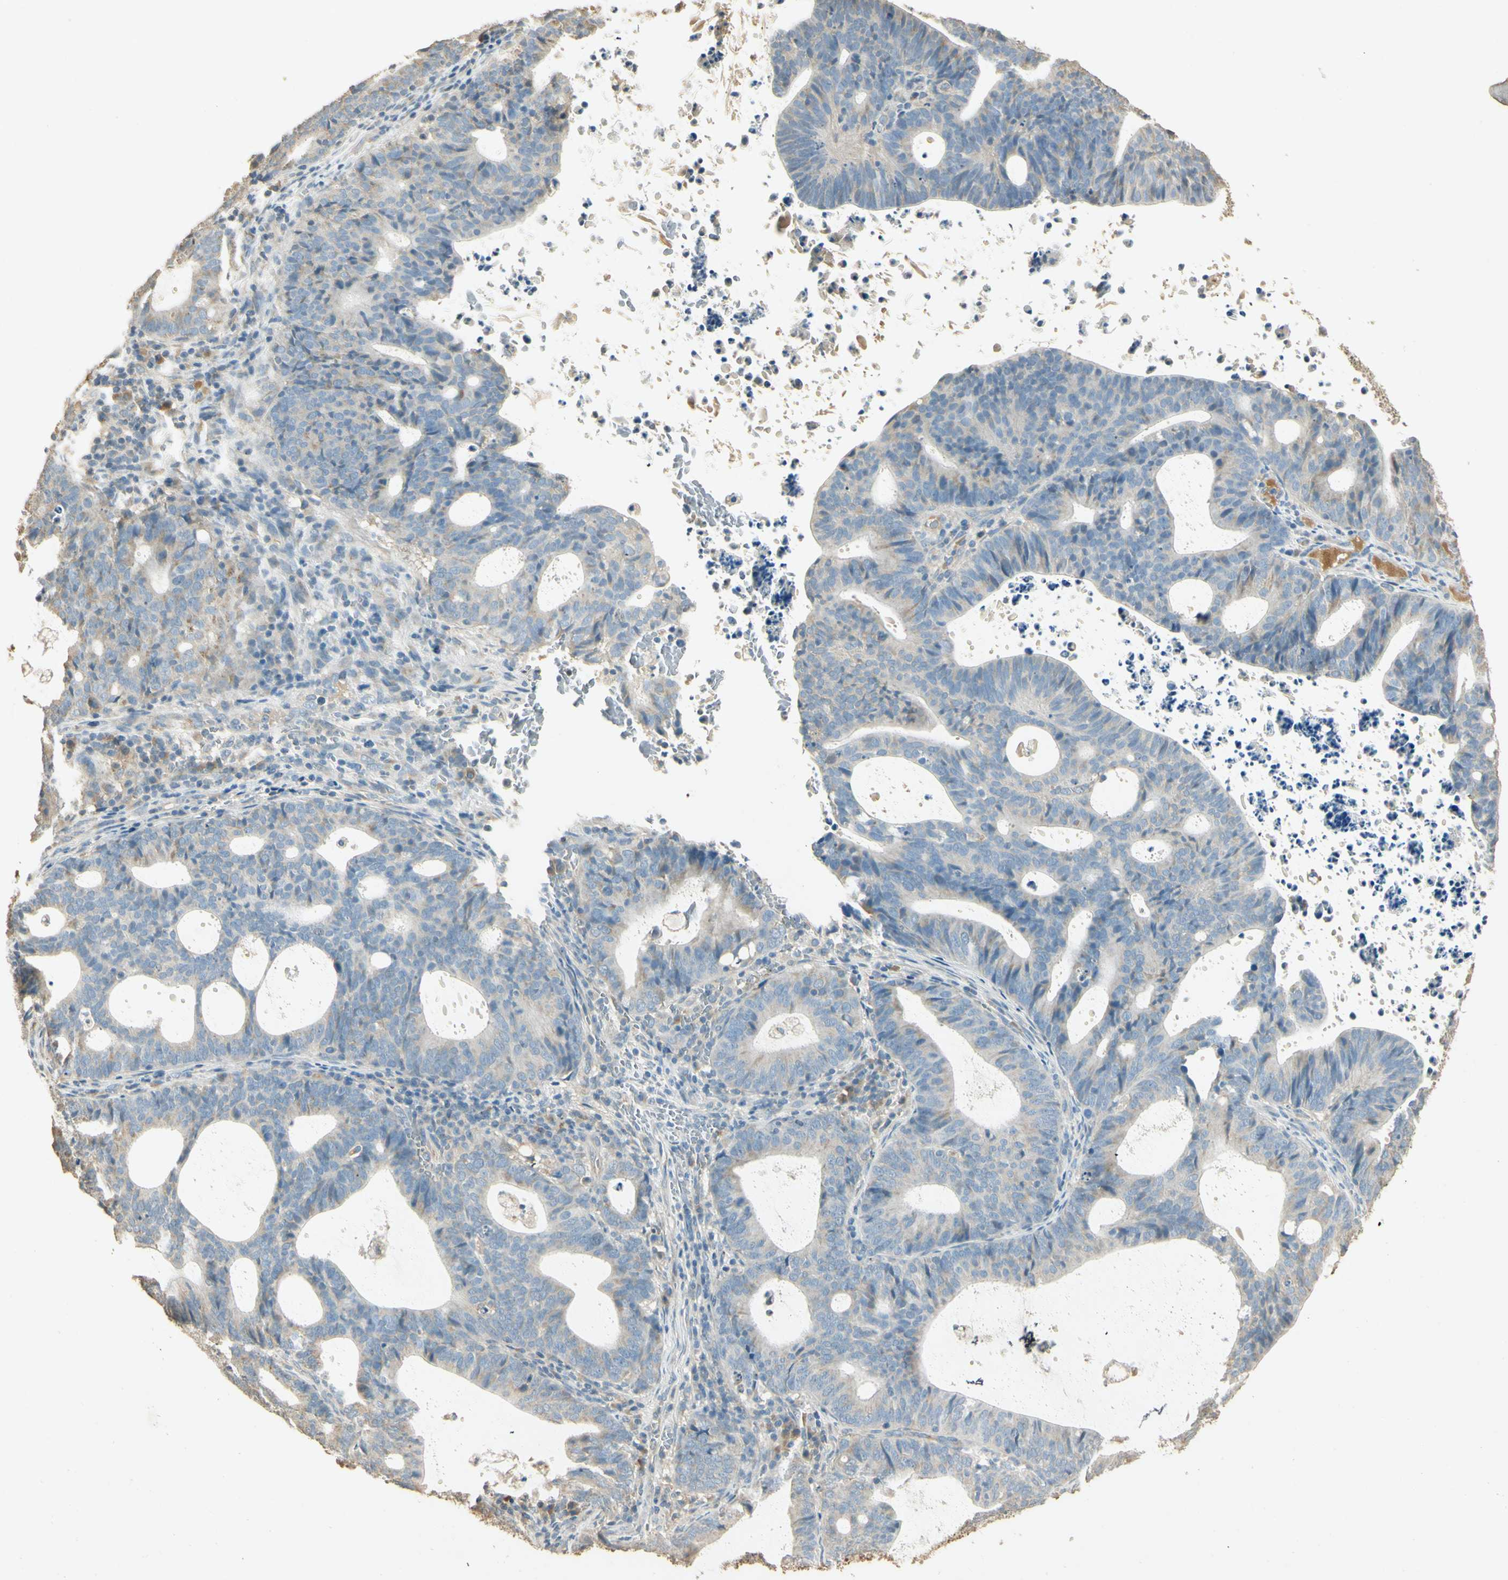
{"staining": {"intensity": "negative", "quantity": "none", "location": "none"}, "tissue": "endometrial cancer", "cell_type": "Tumor cells", "image_type": "cancer", "snomed": [{"axis": "morphology", "description": "Adenocarcinoma, NOS"}, {"axis": "topography", "description": "Uterus"}], "caption": "DAB (3,3'-diaminobenzidine) immunohistochemical staining of endometrial adenocarcinoma demonstrates no significant positivity in tumor cells.", "gene": "UXS1", "patient": {"sex": "female", "age": 83}}